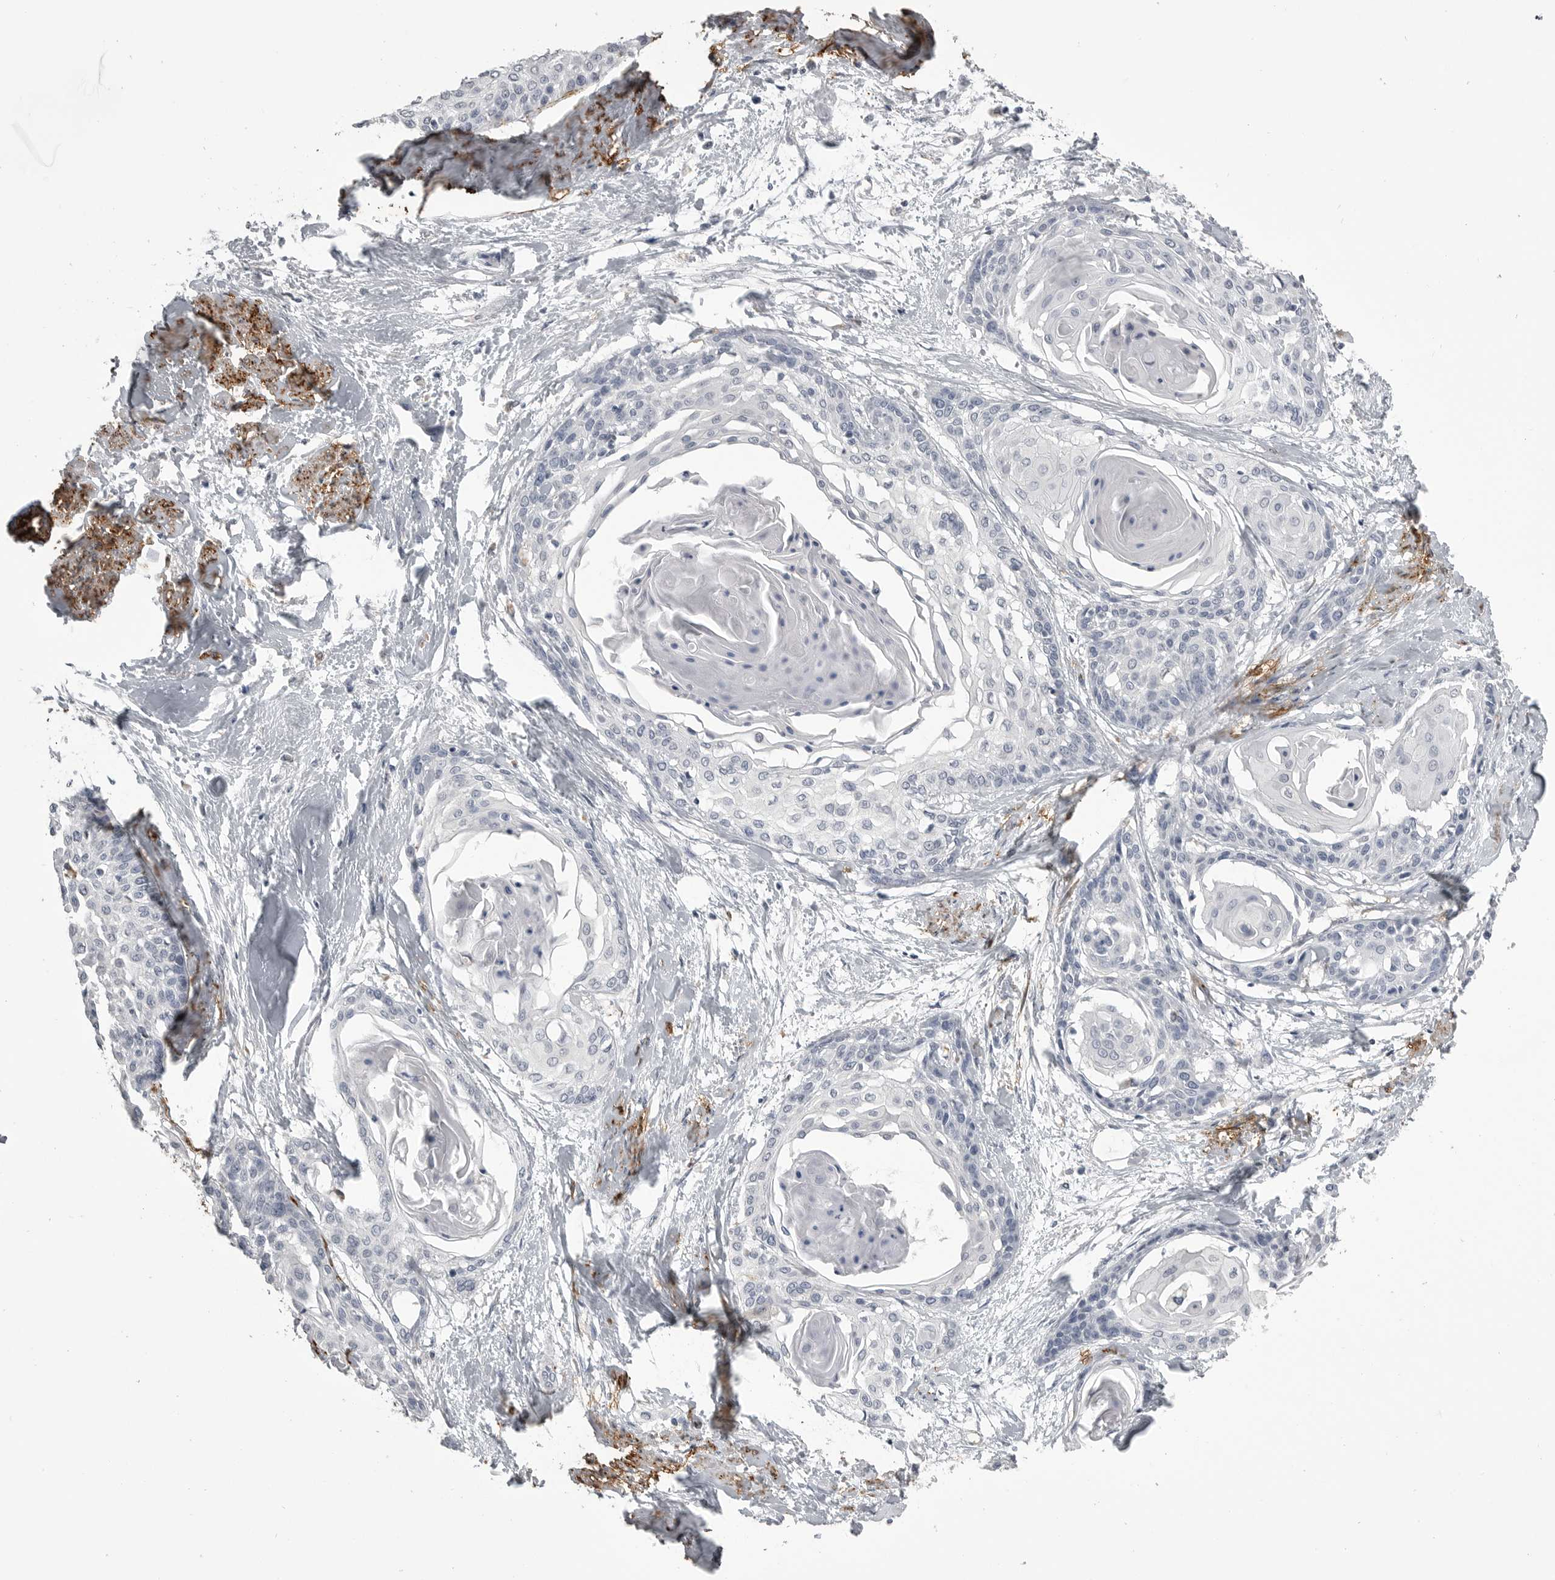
{"staining": {"intensity": "negative", "quantity": "none", "location": "none"}, "tissue": "cervical cancer", "cell_type": "Tumor cells", "image_type": "cancer", "snomed": [{"axis": "morphology", "description": "Squamous cell carcinoma, NOS"}, {"axis": "topography", "description": "Cervix"}], "caption": "An image of human cervical cancer (squamous cell carcinoma) is negative for staining in tumor cells.", "gene": "AOC3", "patient": {"sex": "female", "age": 57}}